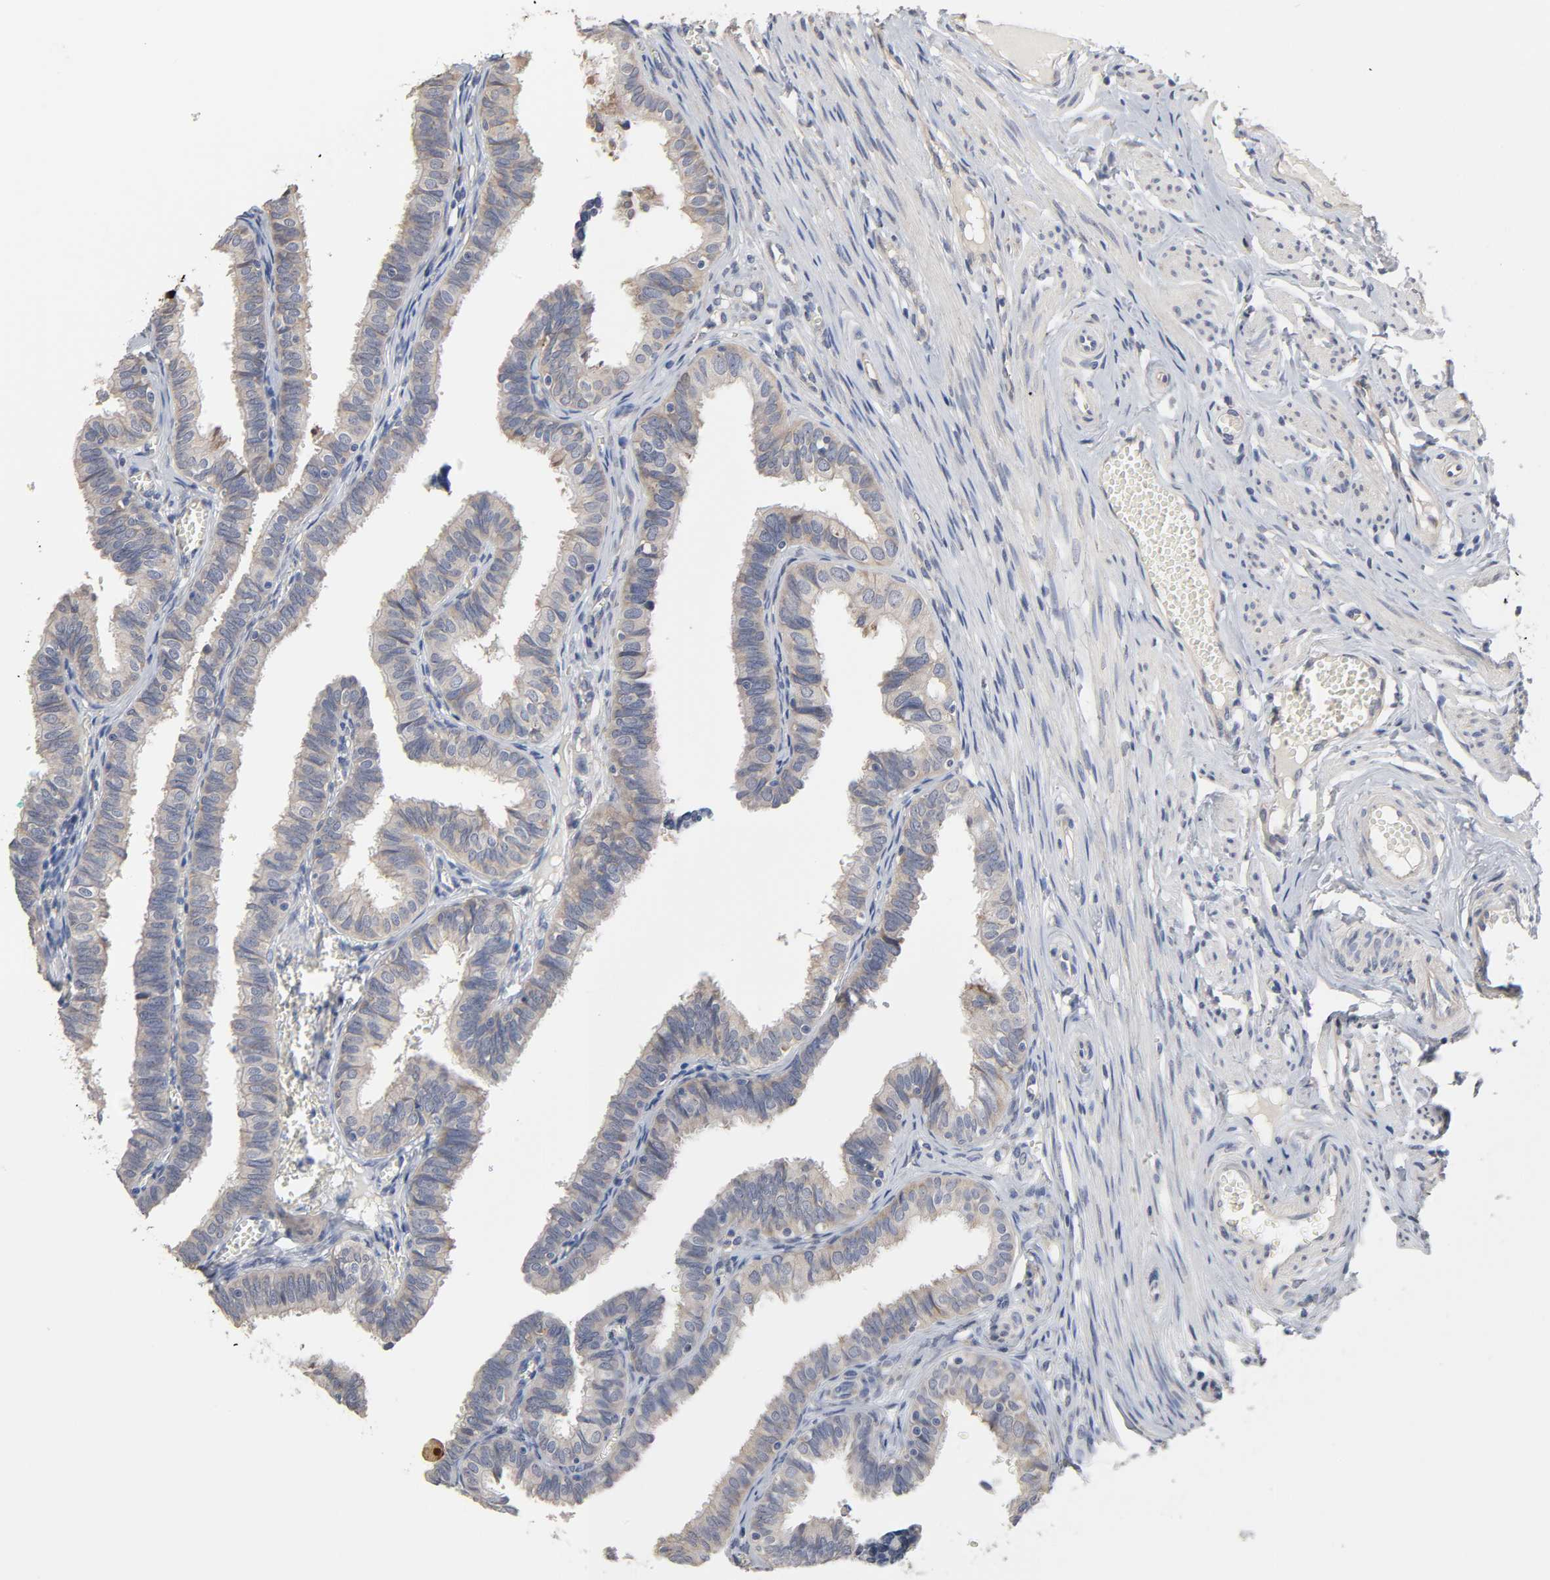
{"staining": {"intensity": "weak", "quantity": ">75%", "location": "cytoplasmic/membranous"}, "tissue": "fallopian tube", "cell_type": "Glandular cells", "image_type": "normal", "snomed": [{"axis": "morphology", "description": "Normal tissue, NOS"}, {"axis": "topography", "description": "Fallopian tube"}], "caption": "A brown stain shows weak cytoplasmic/membranous positivity of a protein in glandular cells of unremarkable human fallopian tube. (IHC, brightfield microscopy, high magnification).", "gene": "HDLBP", "patient": {"sex": "female", "age": 46}}